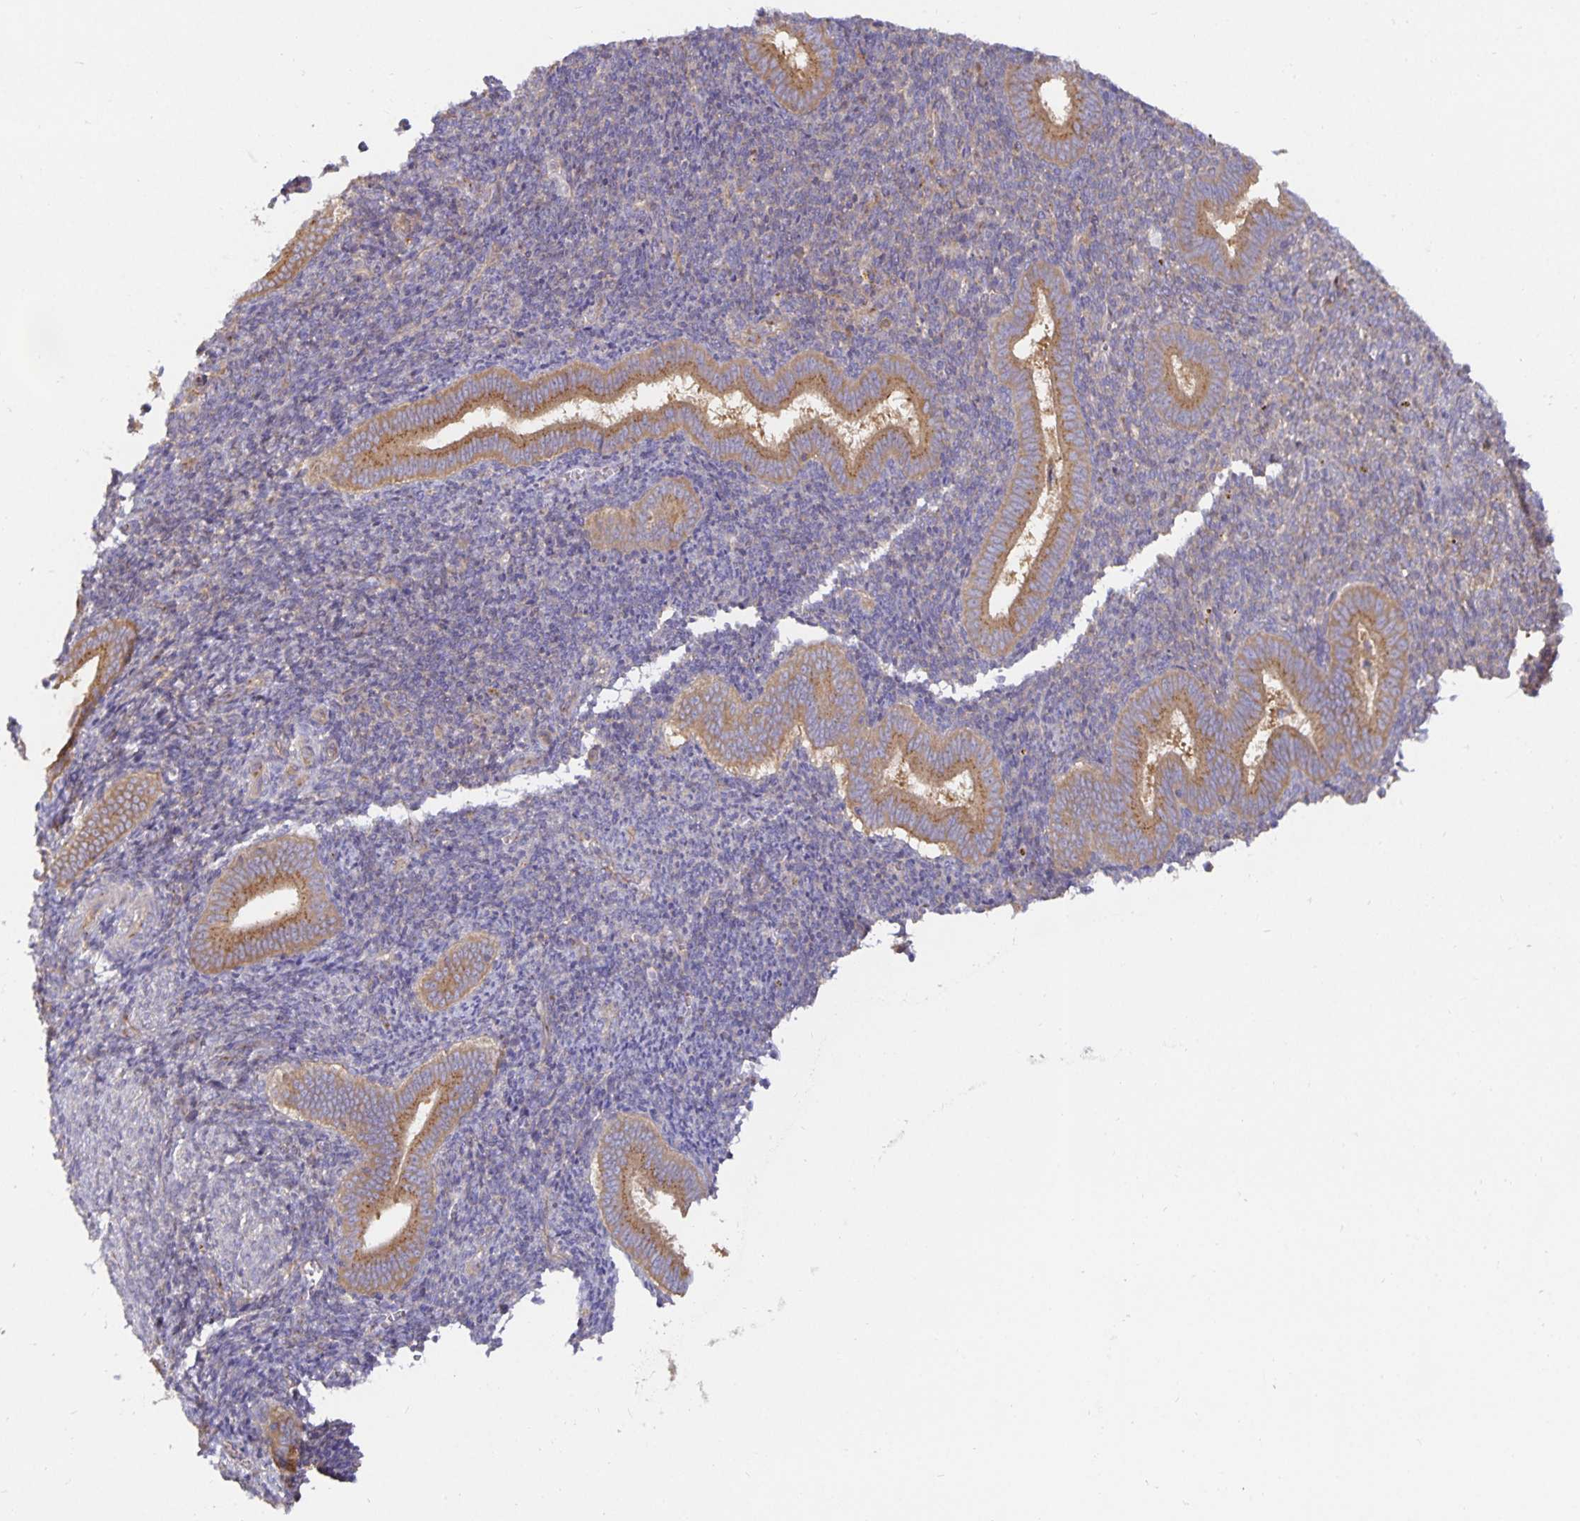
{"staining": {"intensity": "weak", "quantity": "25%-75%", "location": "cytoplasmic/membranous"}, "tissue": "endometrium", "cell_type": "Cells in endometrial stroma", "image_type": "normal", "snomed": [{"axis": "morphology", "description": "Normal tissue, NOS"}, {"axis": "topography", "description": "Endometrium"}], "caption": "Endometrium stained for a protein (brown) reveals weak cytoplasmic/membranous positive positivity in approximately 25%-75% of cells in endometrial stroma.", "gene": "USO1", "patient": {"sex": "female", "age": 25}}